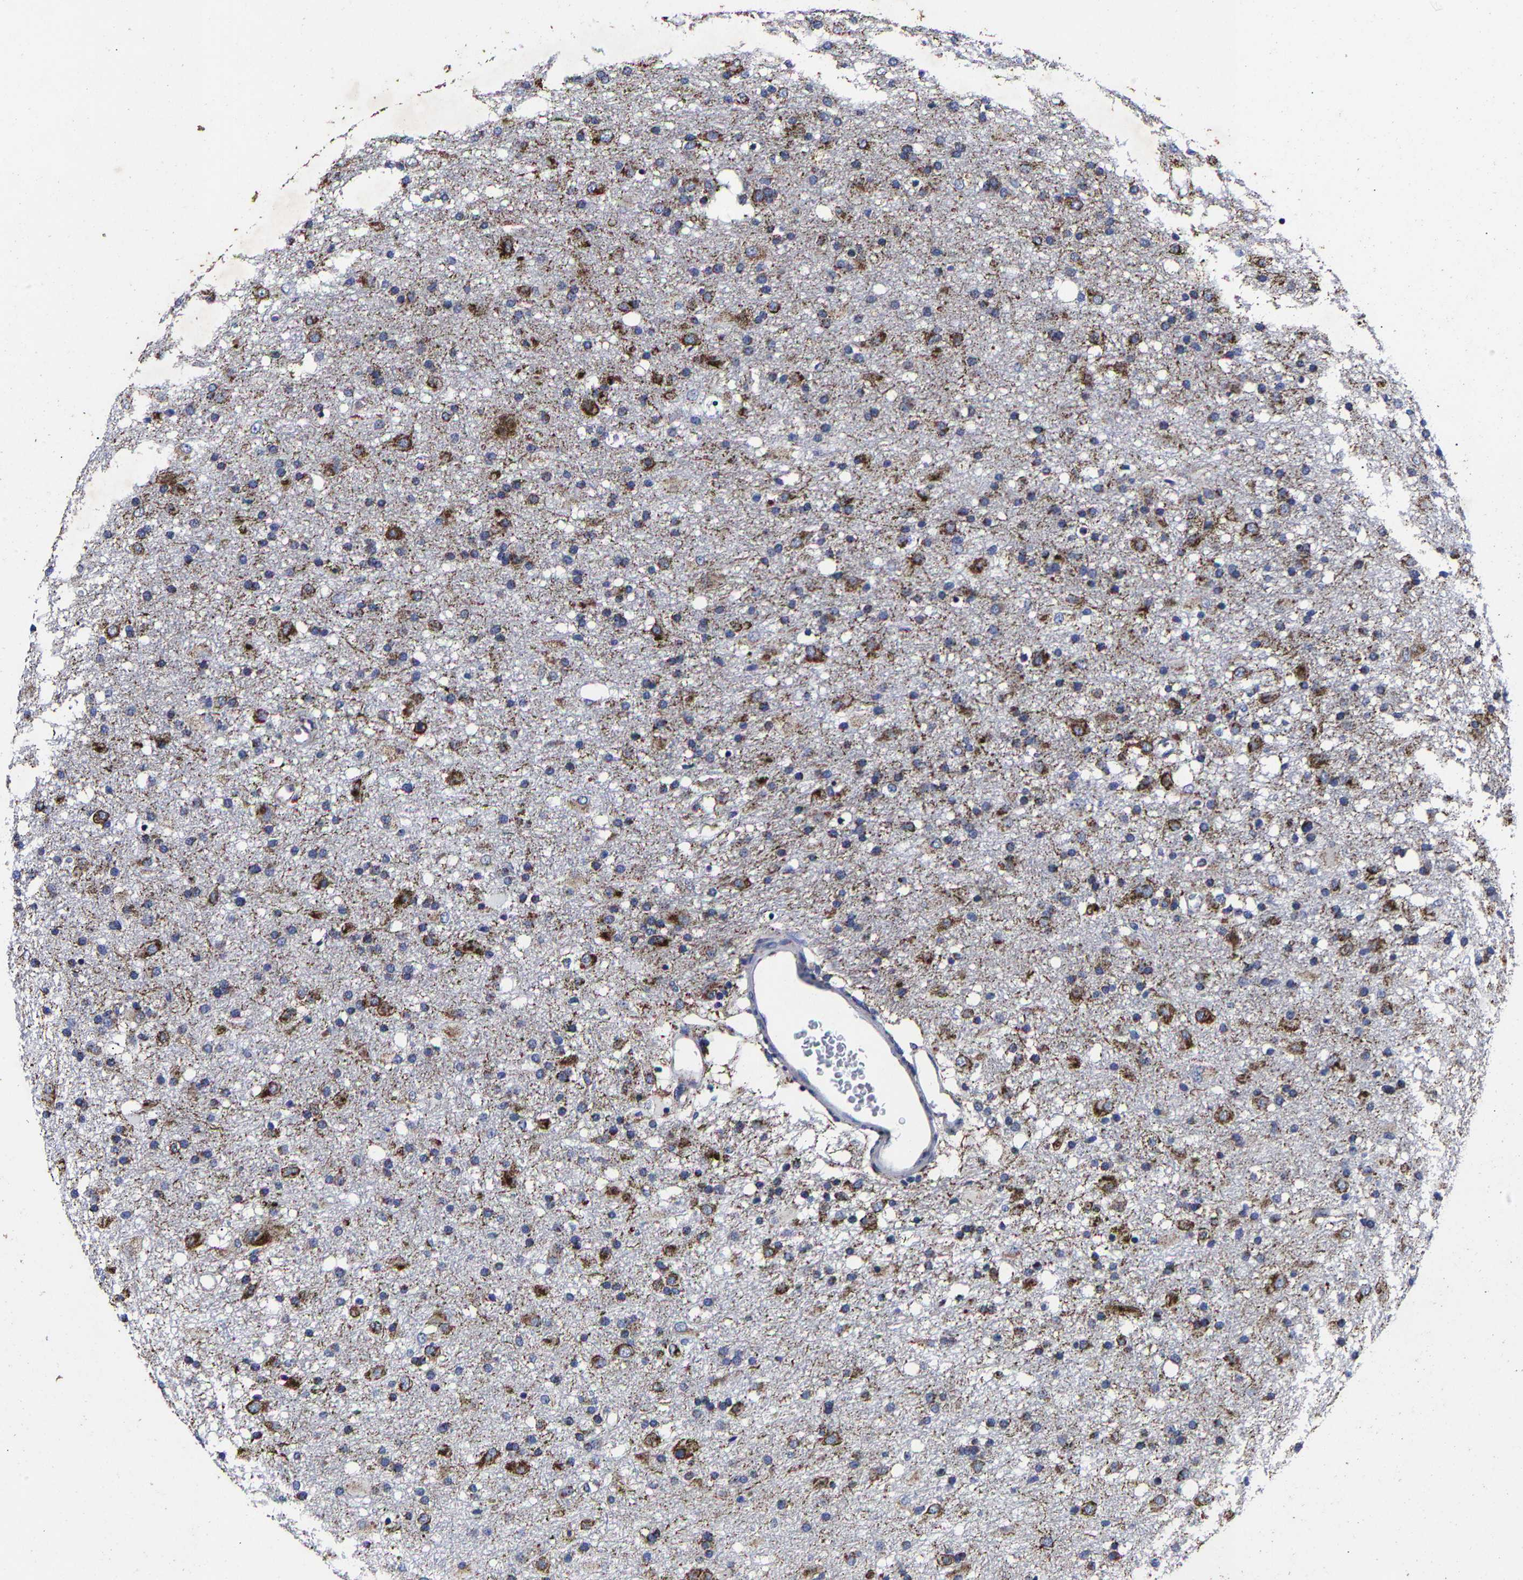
{"staining": {"intensity": "moderate", "quantity": ">75%", "location": "cytoplasmic/membranous"}, "tissue": "glioma", "cell_type": "Tumor cells", "image_type": "cancer", "snomed": [{"axis": "morphology", "description": "Glioma, malignant, Low grade"}, {"axis": "topography", "description": "Brain"}], "caption": "The photomicrograph reveals immunohistochemical staining of glioma. There is moderate cytoplasmic/membranous expression is seen in approximately >75% of tumor cells. (IHC, brightfield microscopy, high magnification).", "gene": "AASS", "patient": {"sex": "male", "age": 65}}